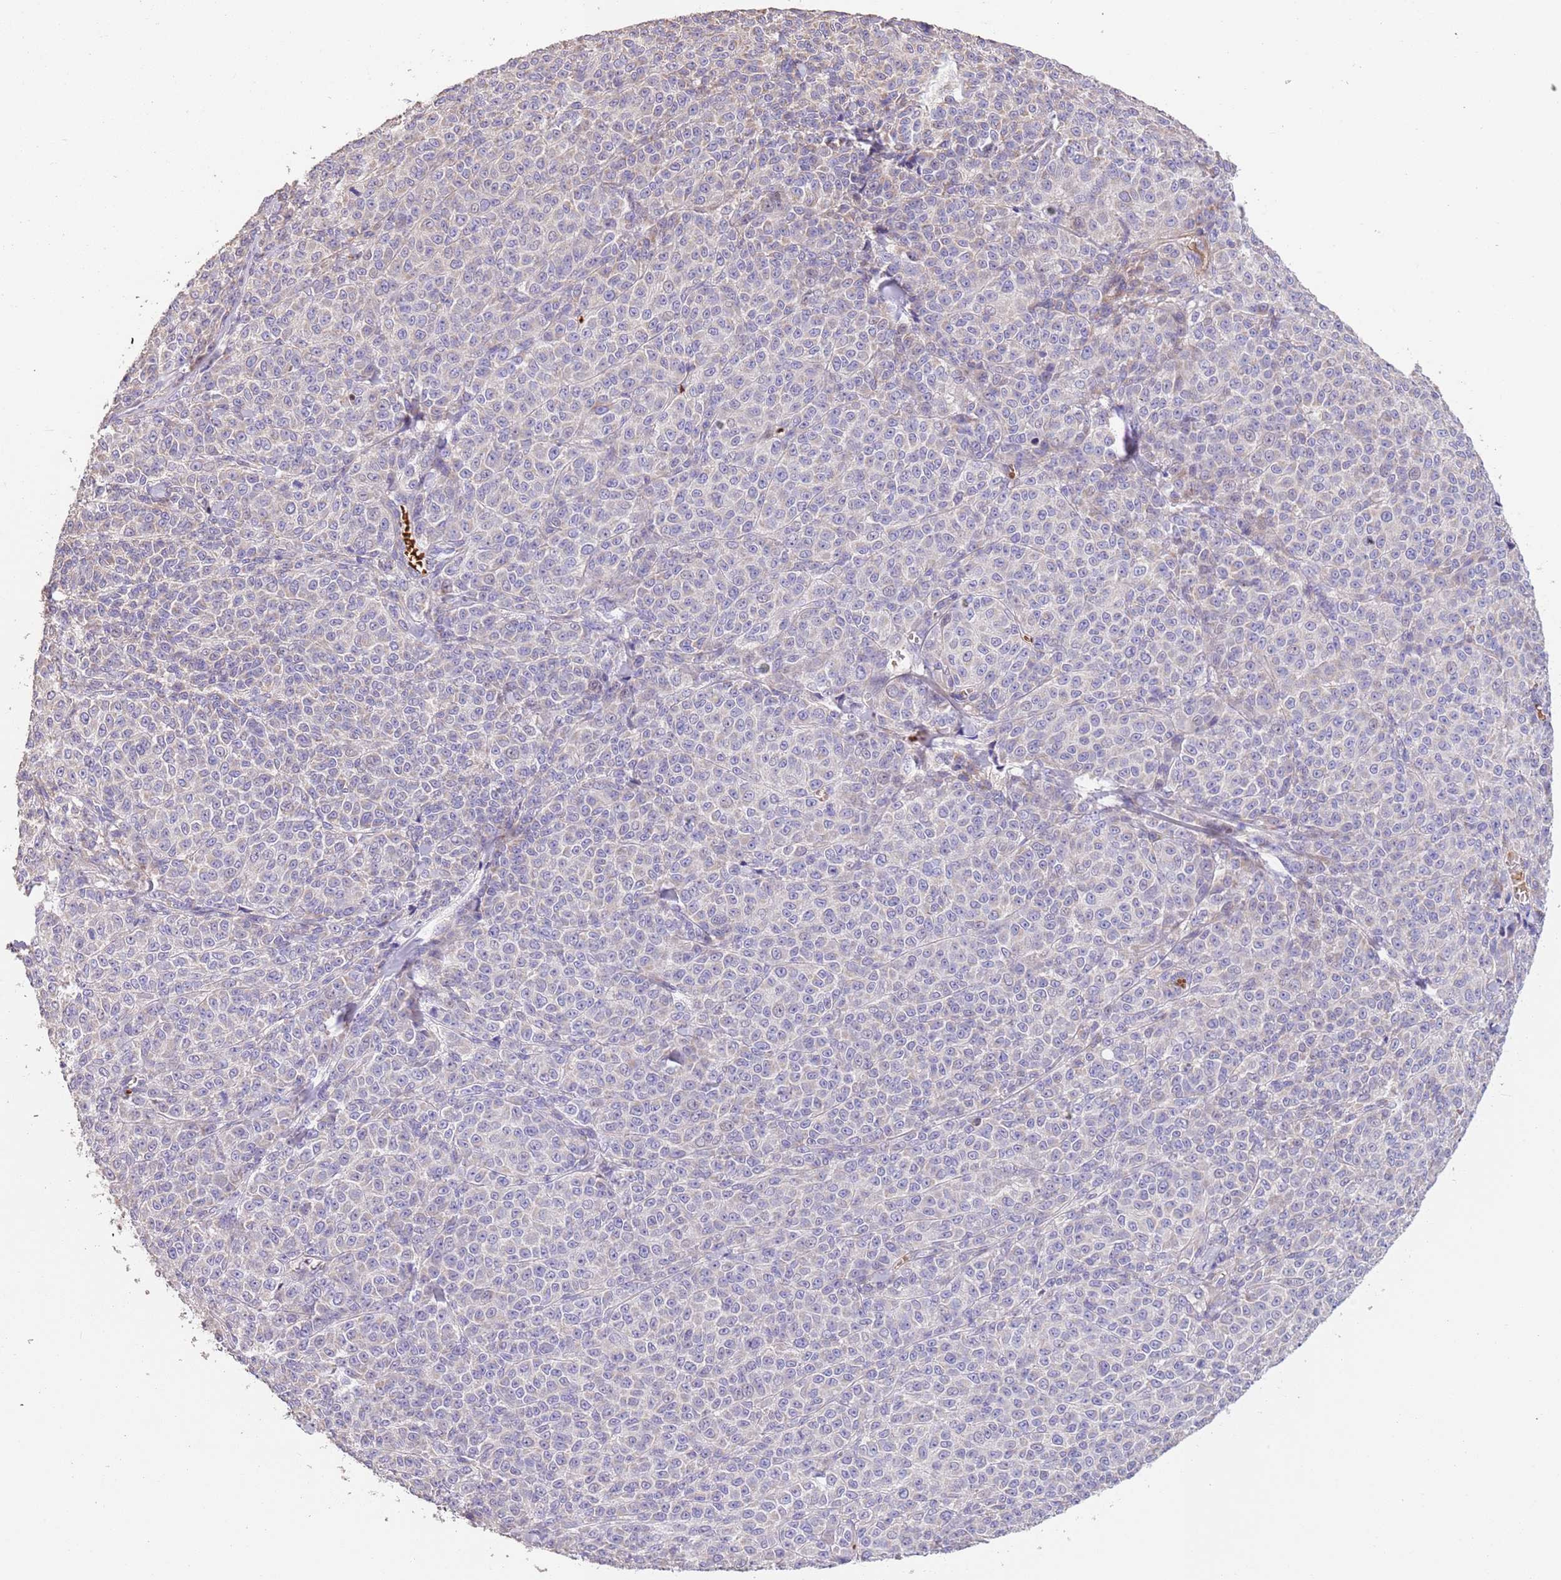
{"staining": {"intensity": "negative", "quantity": "none", "location": "none"}, "tissue": "melanoma", "cell_type": "Tumor cells", "image_type": "cancer", "snomed": [{"axis": "morphology", "description": "Normal tissue, NOS"}, {"axis": "morphology", "description": "Malignant melanoma, NOS"}, {"axis": "topography", "description": "Skin"}], "caption": "A micrograph of melanoma stained for a protein reveals no brown staining in tumor cells.", "gene": "PIGA", "patient": {"sex": "female", "age": 34}}